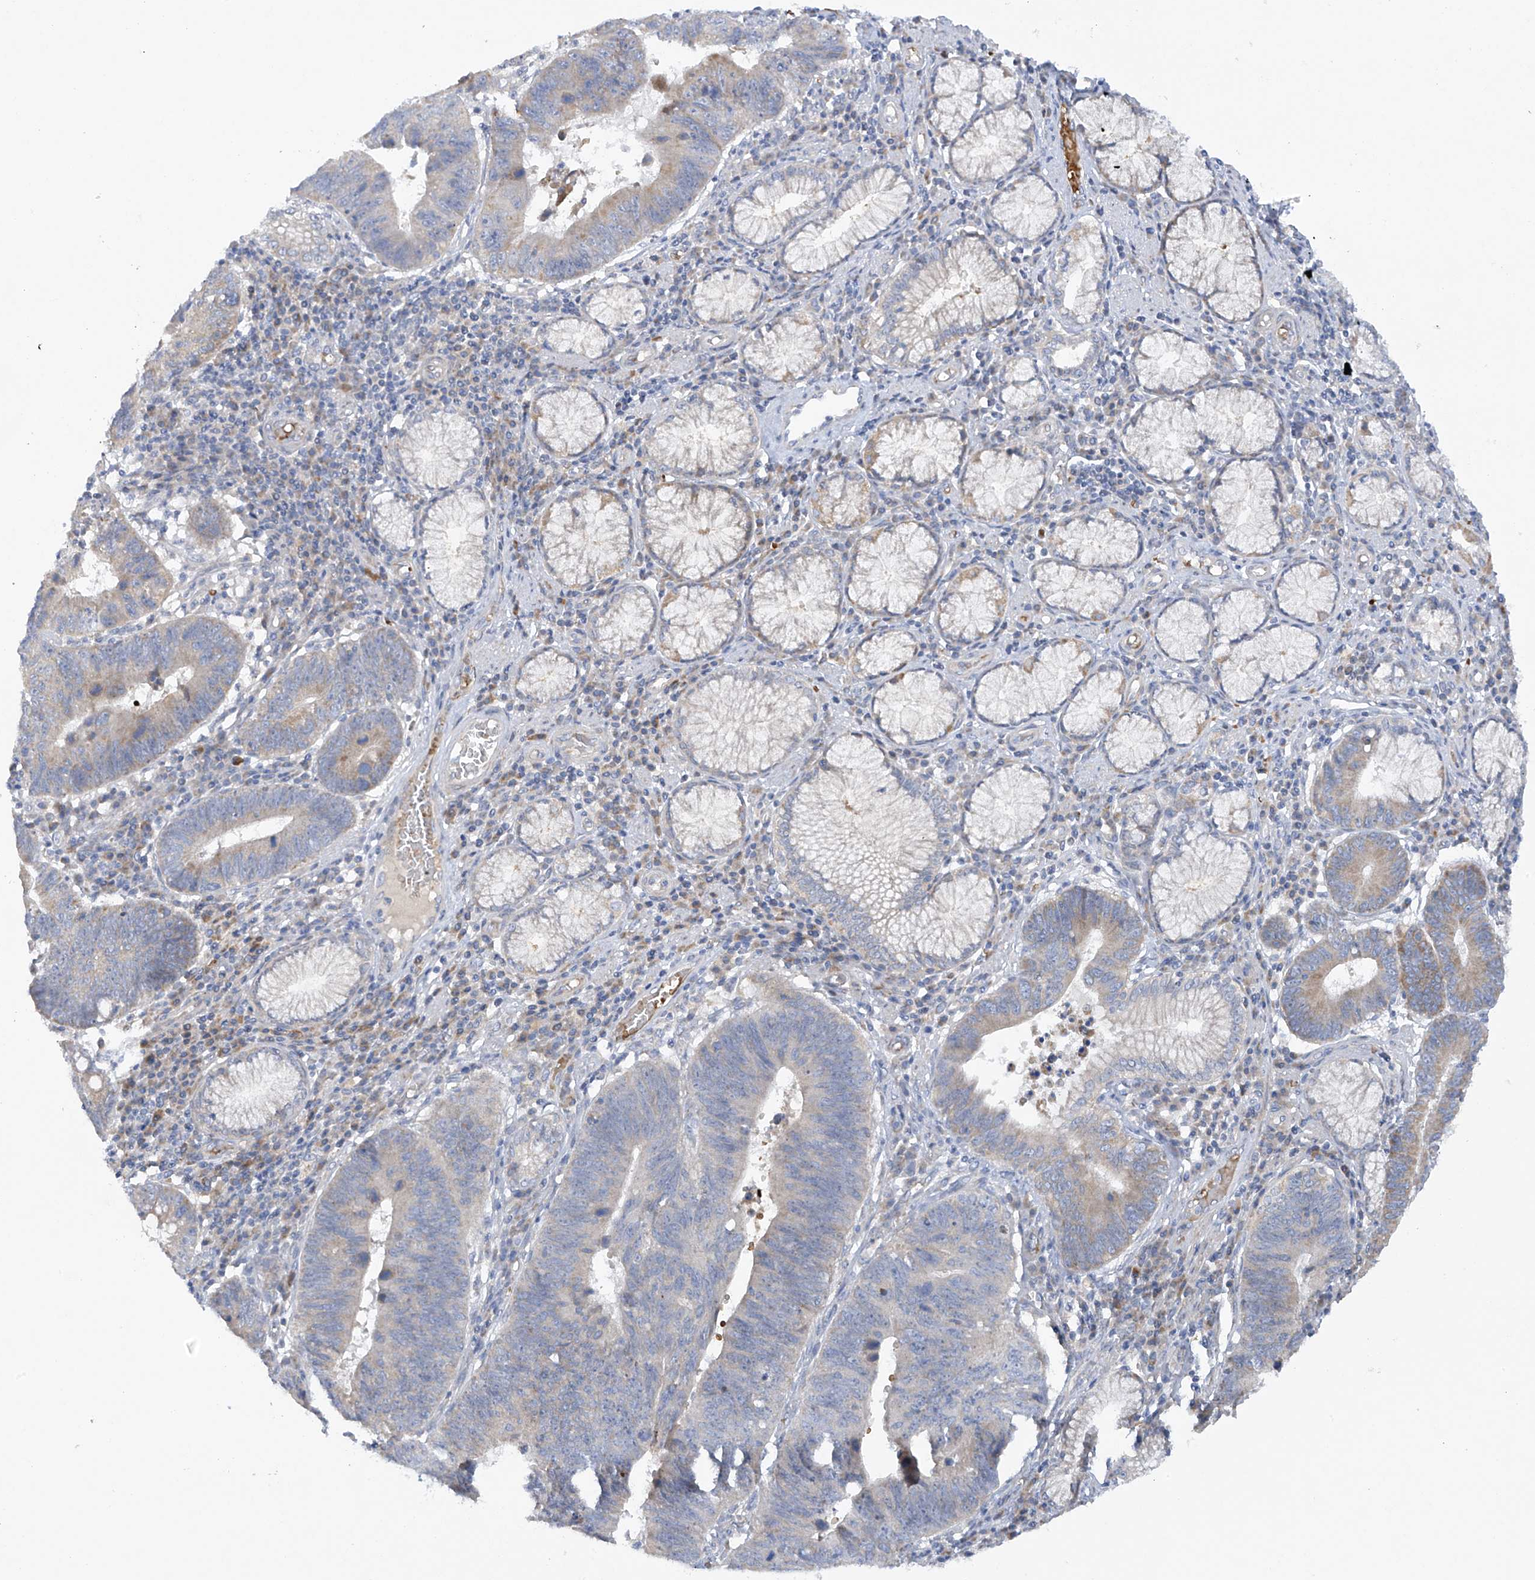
{"staining": {"intensity": "weak", "quantity": "<25%", "location": "cytoplasmic/membranous"}, "tissue": "stomach cancer", "cell_type": "Tumor cells", "image_type": "cancer", "snomed": [{"axis": "morphology", "description": "Adenocarcinoma, NOS"}, {"axis": "topography", "description": "Stomach"}], "caption": "Tumor cells are negative for protein expression in human stomach adenocarcinoma.", "gene": "METTL18", "patient": {"sex": "male", "age": 59}}